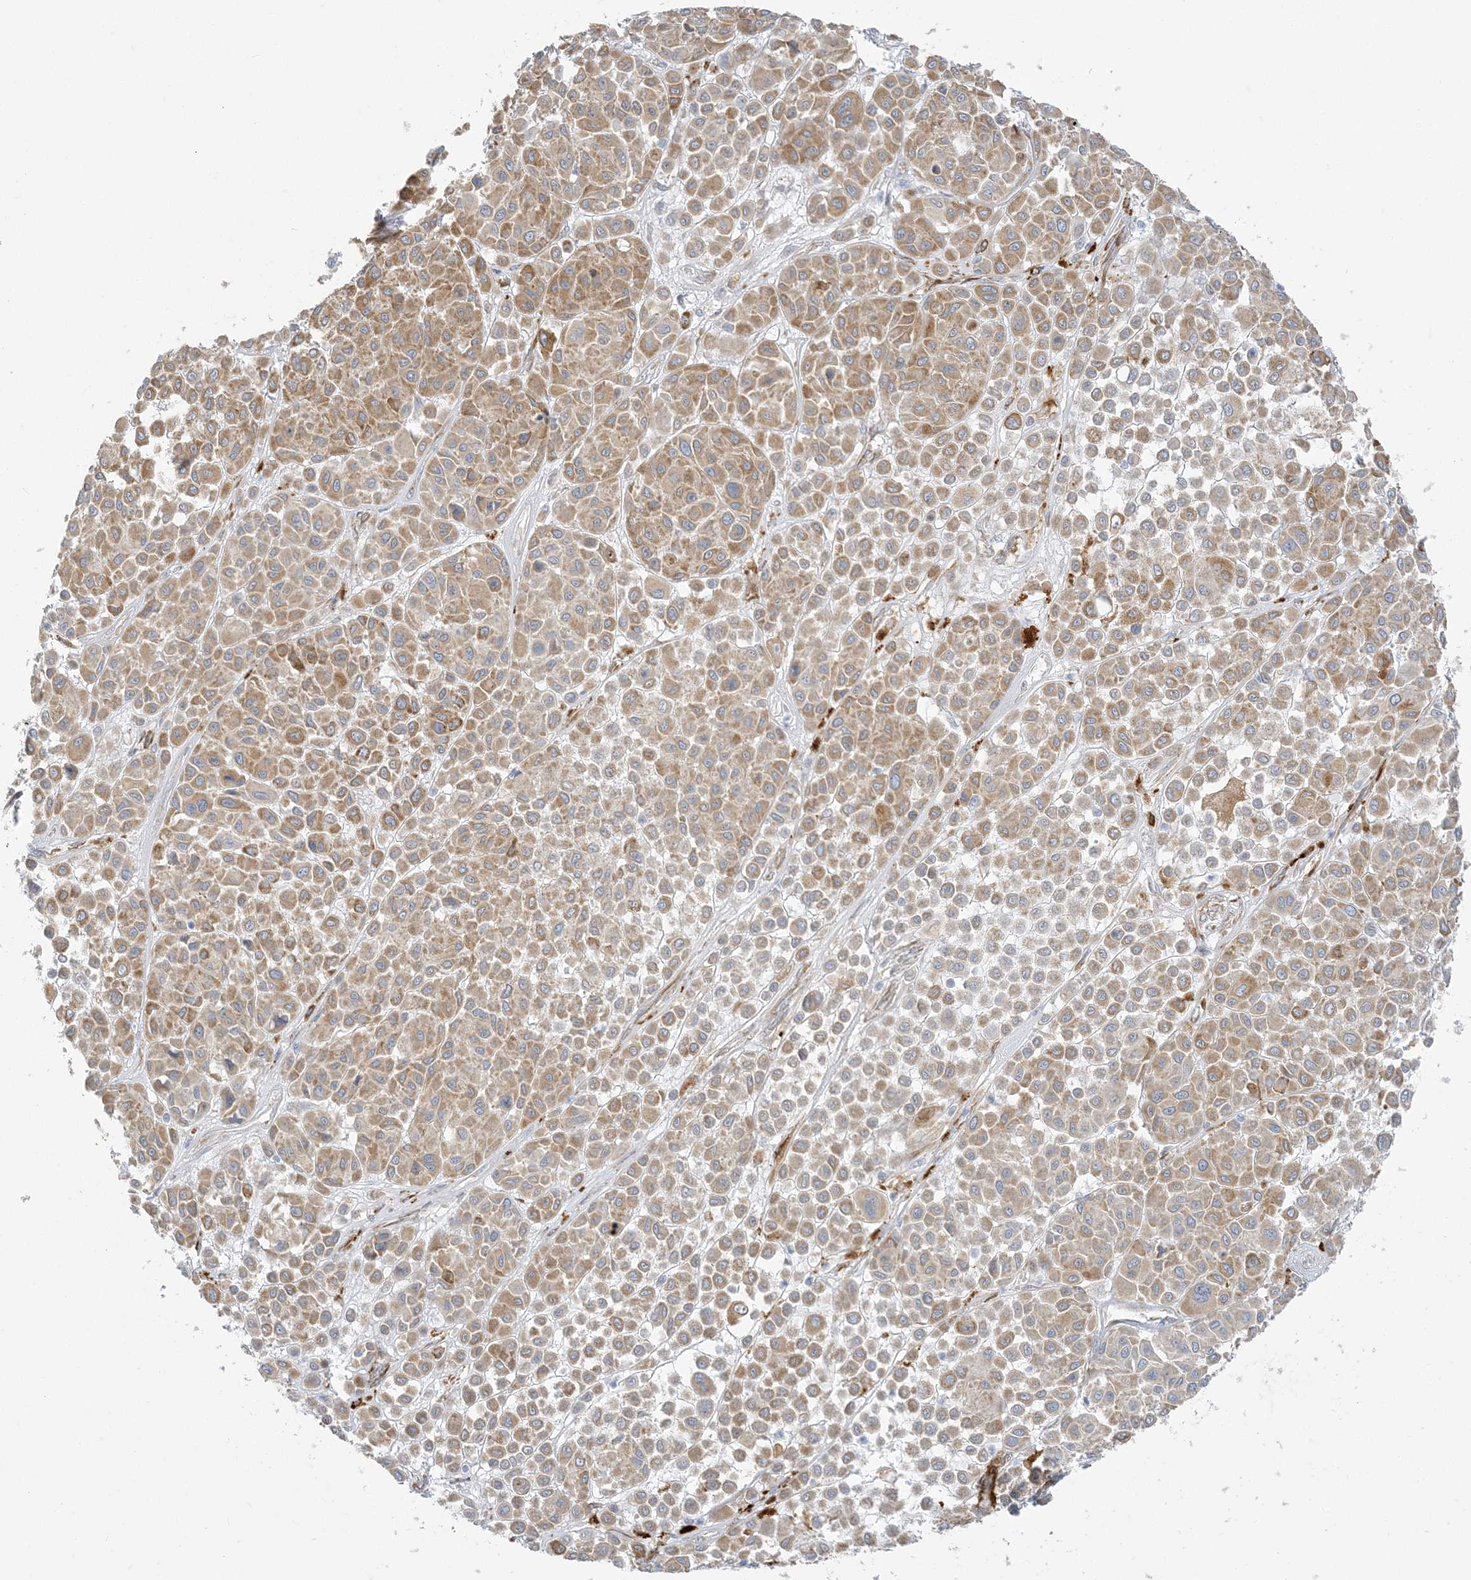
{"staining": {"intensity": "moderate", "quantity": ">75%", "location": "cytoplasmic/membranous"}, "tissue": "melanoma", "cell_type": "Tumor cells", "image_type": "cancer", "snomed": [{"axis": "morphology", "description": "Malignant melanoma, Metastatic site"}, {"axis": "topography", "description": "Soft tissue"}], "caption": "Moderate cytoplasmic/membranous positivity for a protein is present in approximately >75% of tumor cells of malignant melanoma (metastatic site) using IHC.", "gene": "ZC3H6", "patient": {"sex": "male", "age": 41}}